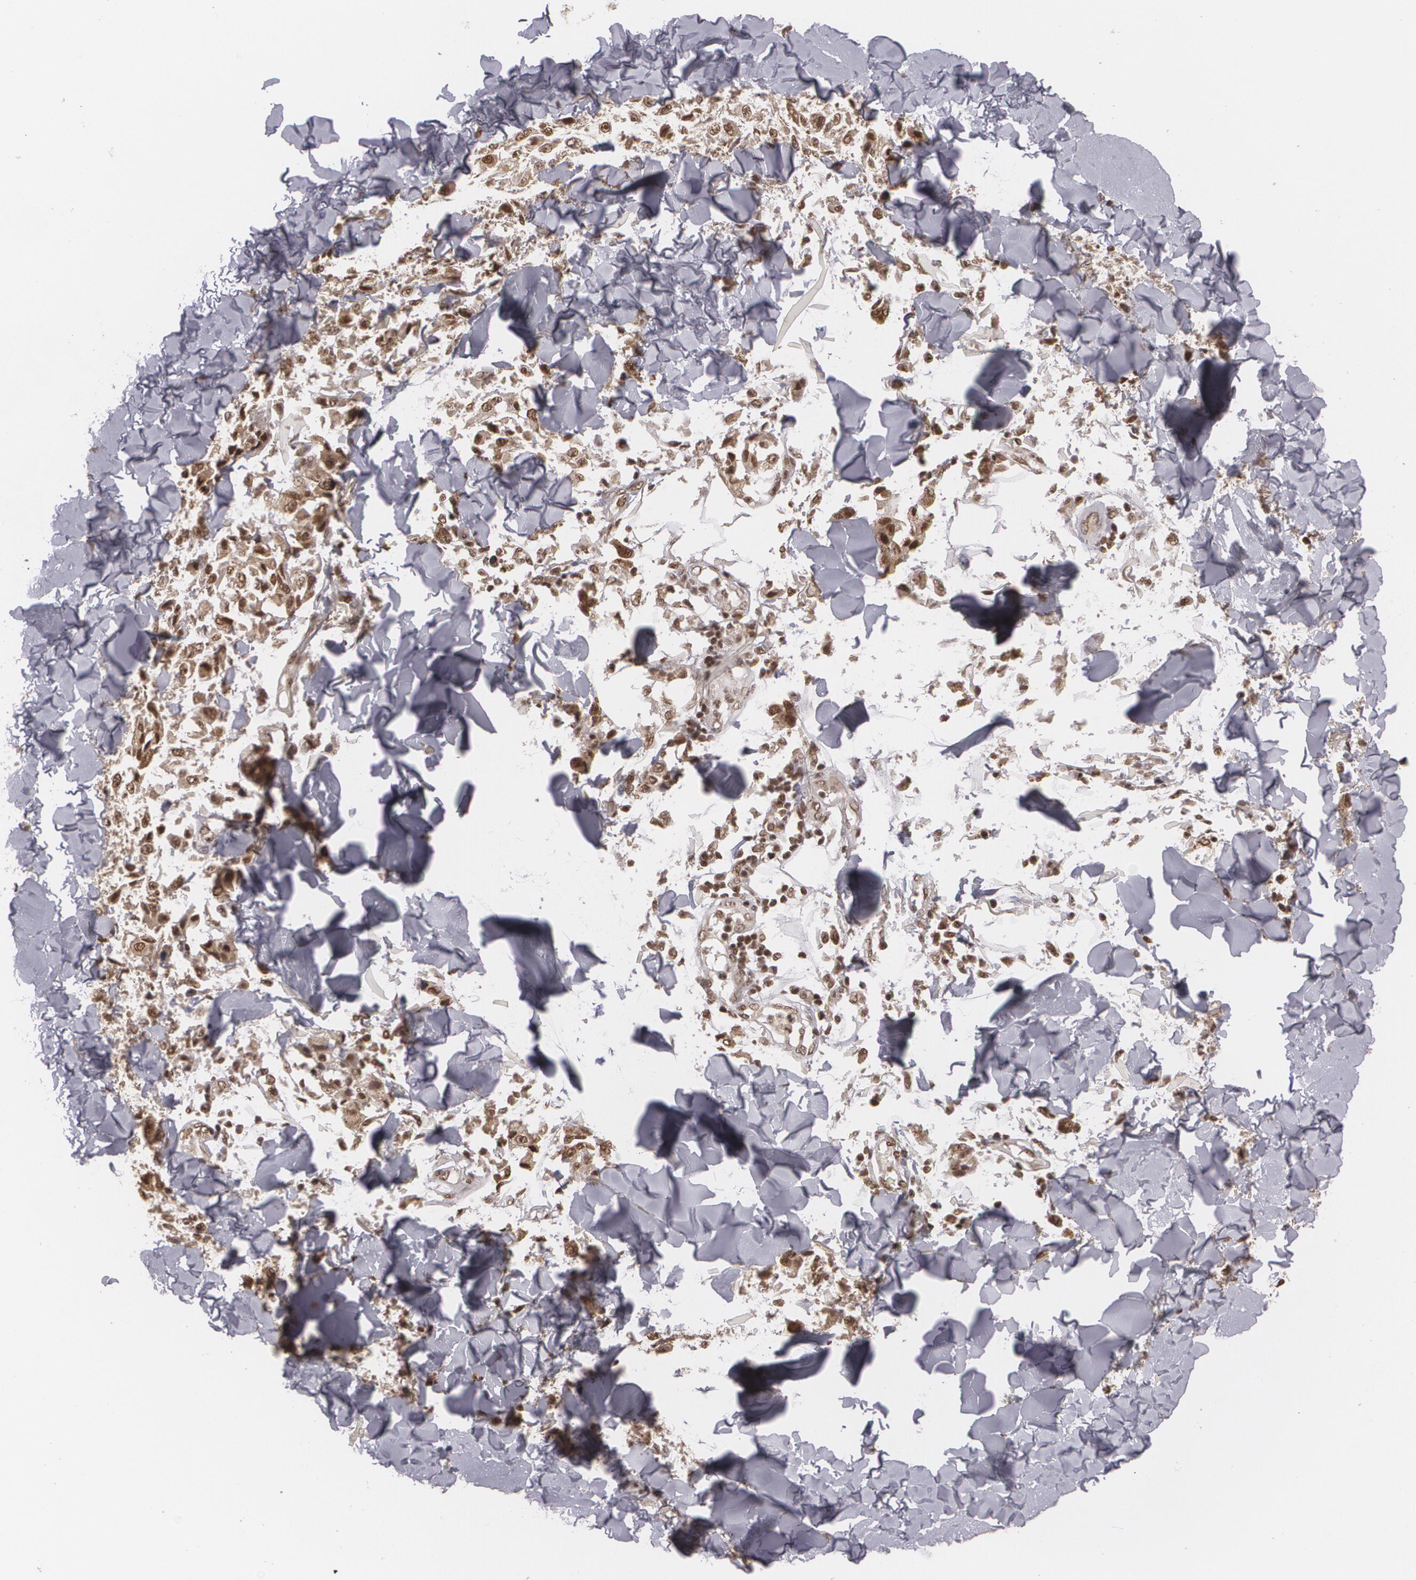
{"staining": {"intensity": "strong", "quantity": ">75%", "location": "nuclear"}, "tissue": "melanoma", "cell_type": "Tumor cells", "image_type": "cancer", "snomed": [{"axis": "morphology", "description": "Malignant melanoma, NOS"}, {"axis": "topography", "description": "Skin"}], "caption": "Melanoma stained with immunohistochemistry (IHC) demonstrates strong nuclear staining in approximately >75% of tumor cells. The protein is stained brown, and the nuclei are stained in blue (DAB (3,3'-diaminobenzidine) IHC with brightfield microscopy, high magnification).", "gene": "RXRB", "patient": {"sex": "female", "age": 64}}